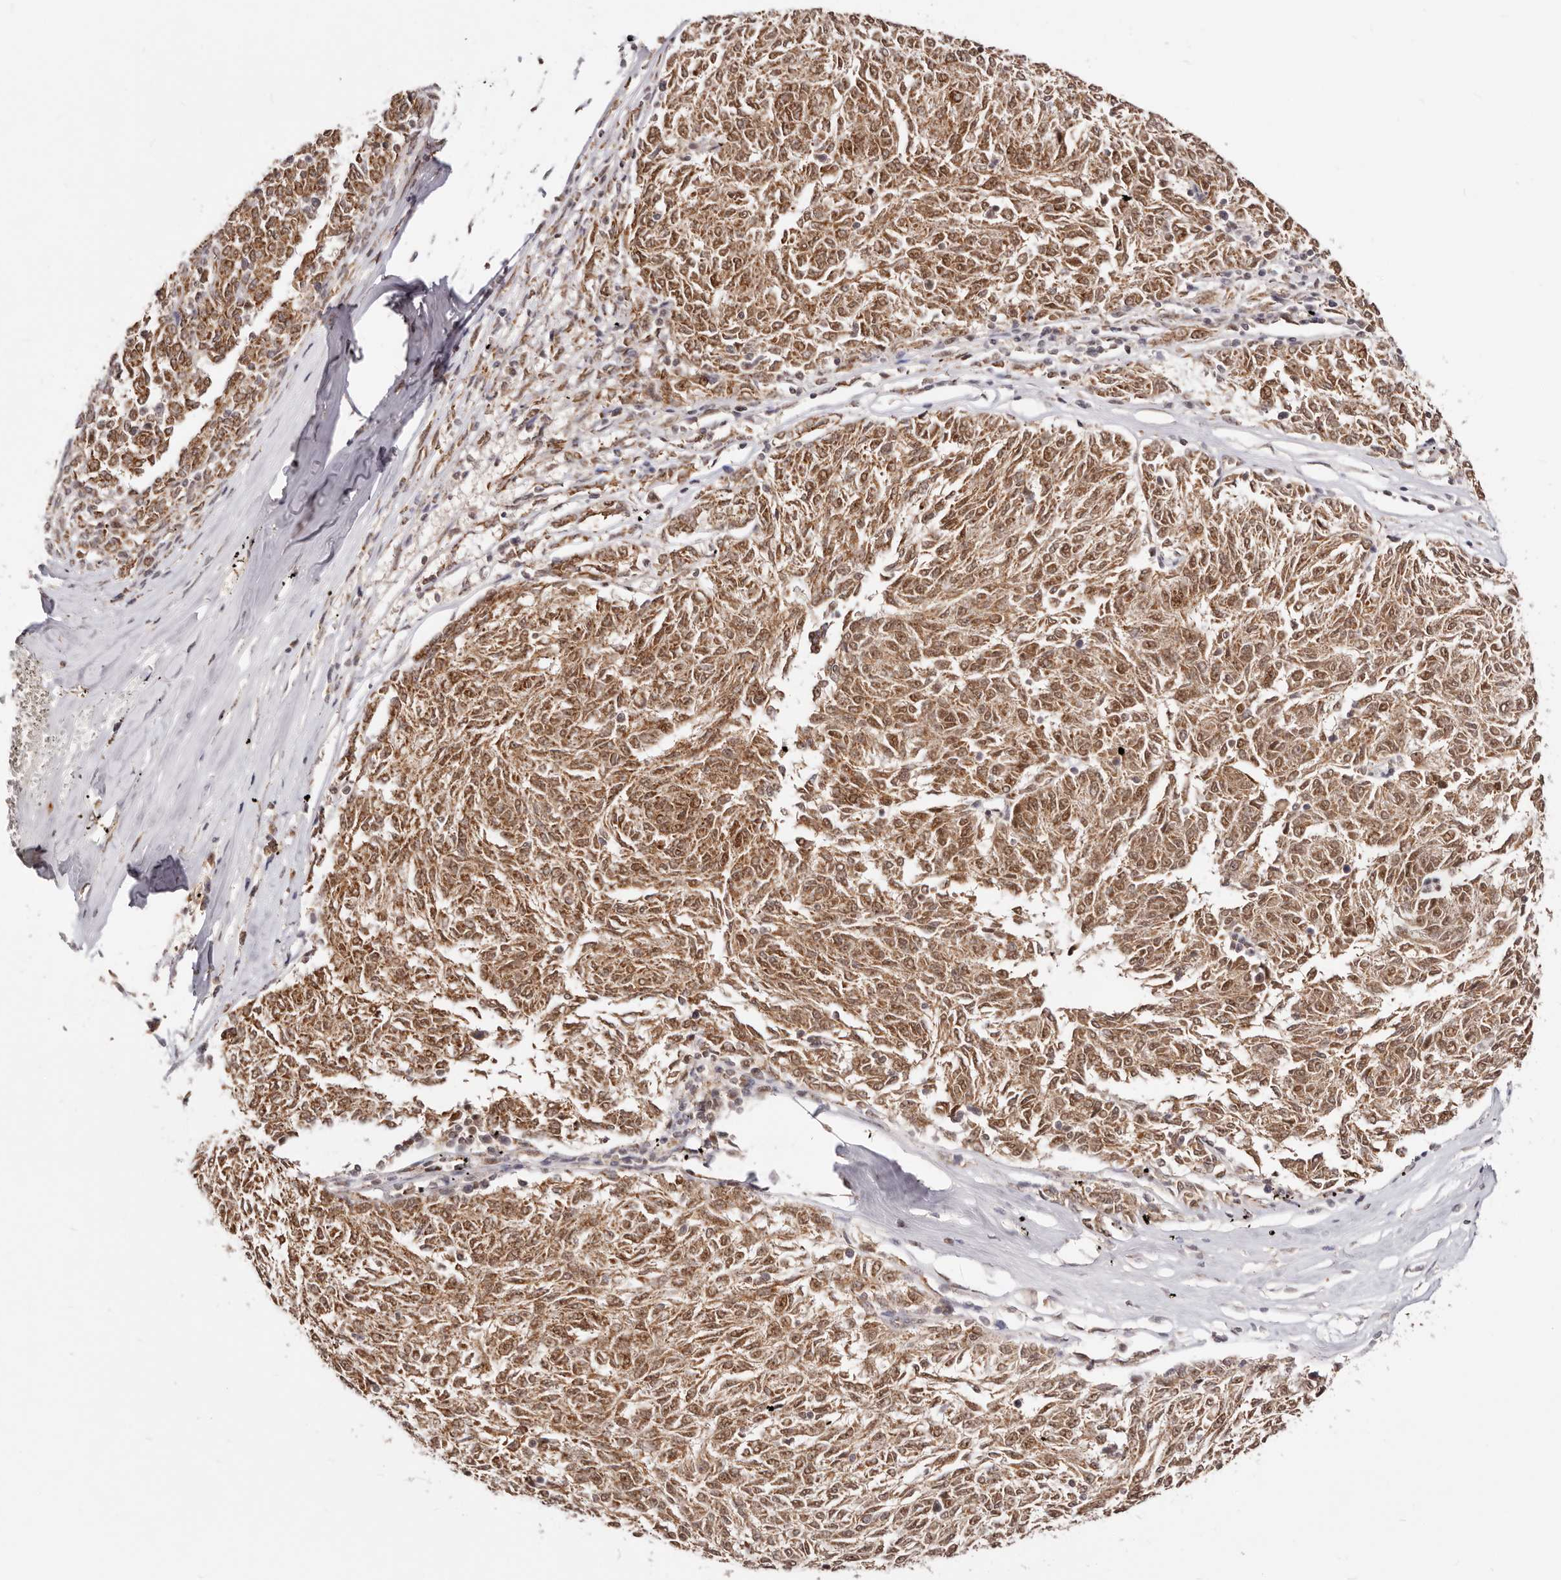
{"staining": {"intensity": "moderate", "quantity": ">75%", "location": "cytoplasmic/membranous,nuclear"}, "tissue": "melanoma", "cell_type": "Tumor cells", "image_type": "cancer", "snomed": [{"axis": "morphology", "description": "Malignant melanoma, NOS"}, {"axis": "topography", "description": "Skin"}], "caption": "A histopathology image of human melanoma stained for a protein shows moderate cytoplasmic/membranous and nuclear brown staining in tumor cells.", "gene": "SEC14L1", "patient": {"sex": "female", "age": 72}}